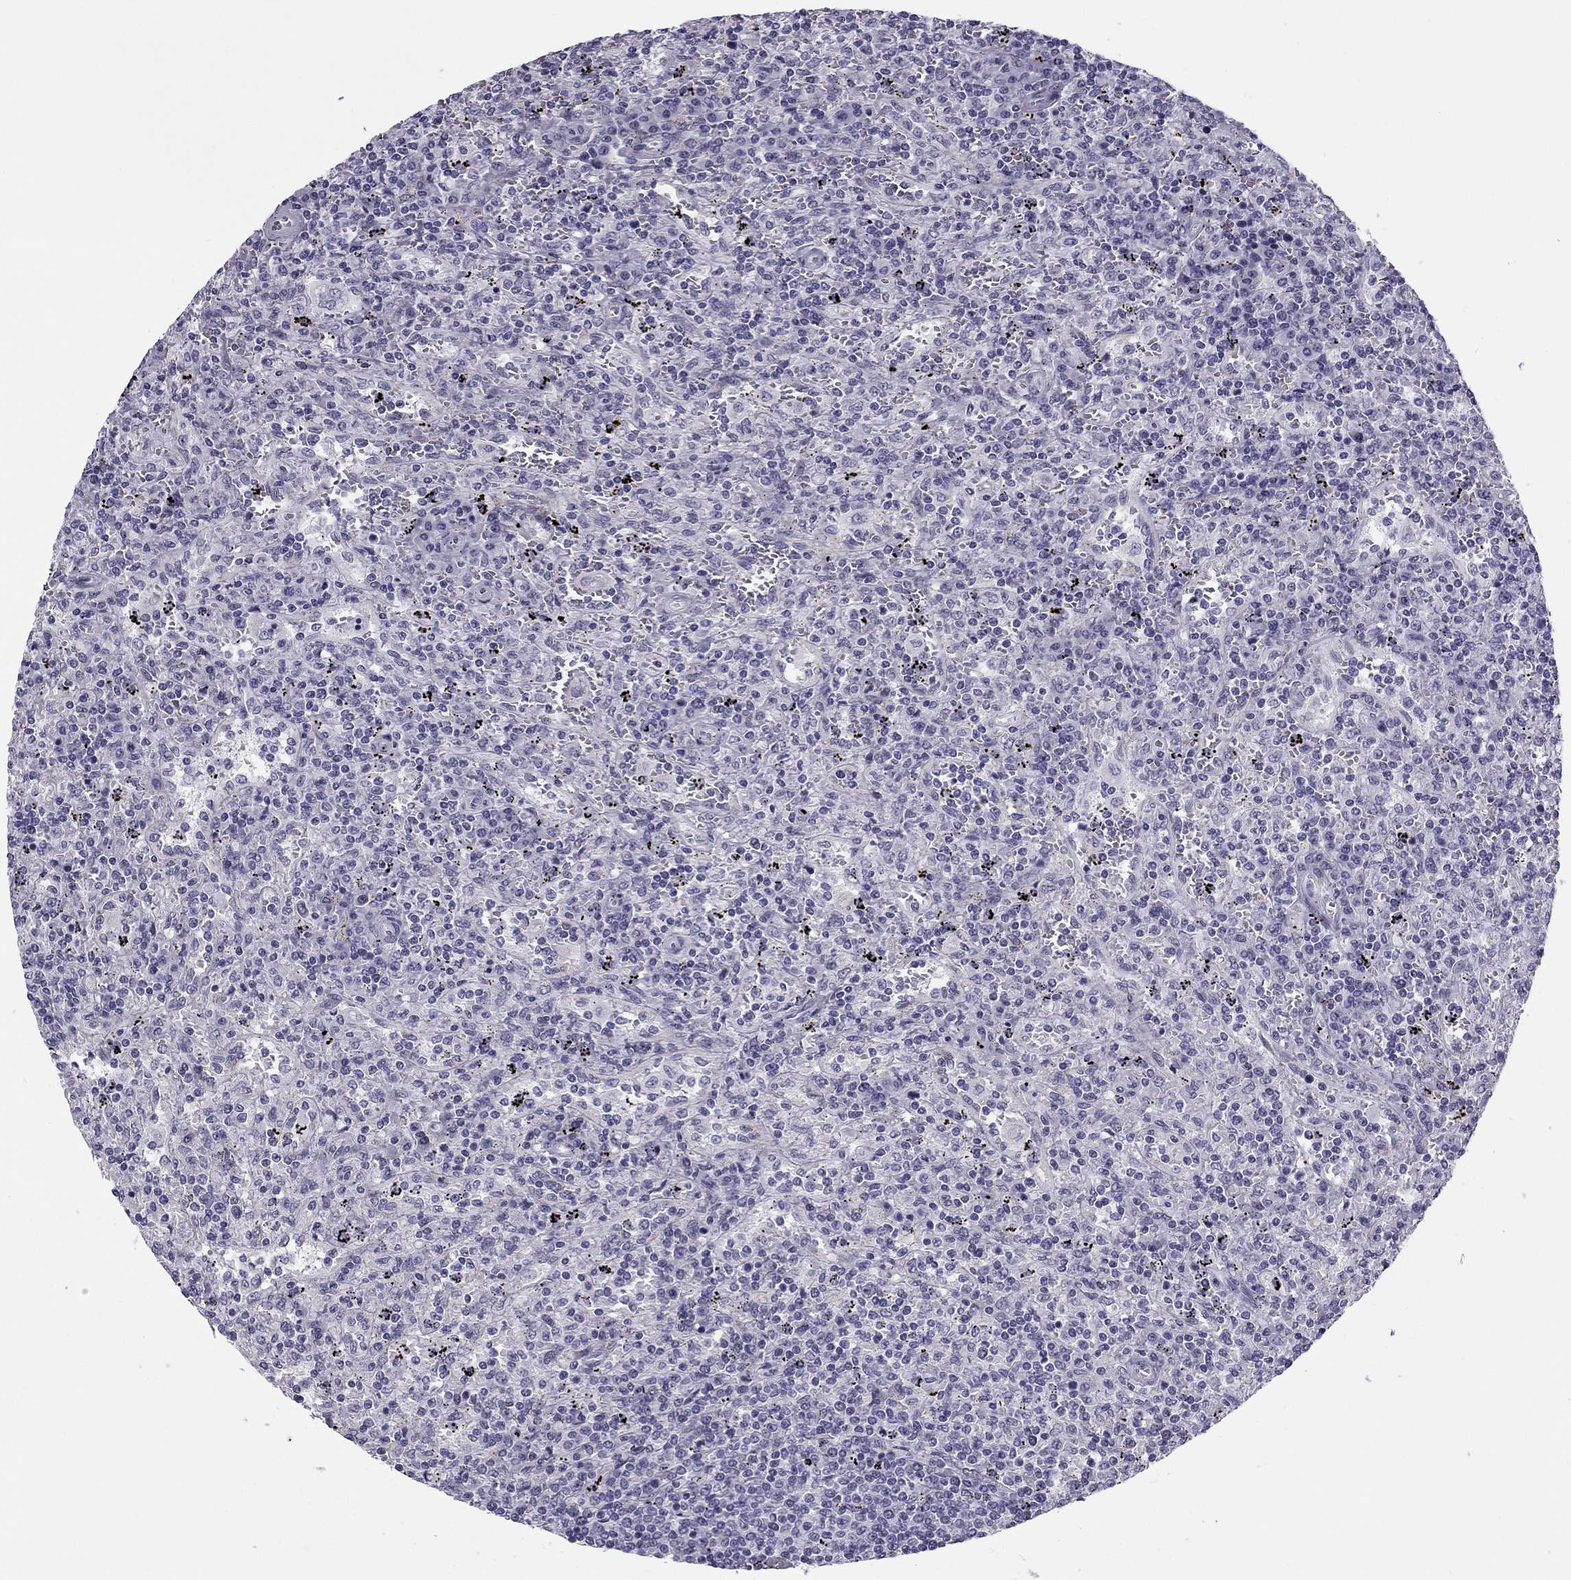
{"staining": {"intensity": "negative", "quantity": "none", "location": "none"}, "tissue": "lymphoma", "cell_type": "Tumor cells", "image_type": "cancer", "snomed": [{"axis": "morphology", "description": "Malignant lymphoma, non-Hodgkin's type, Low grade"}, {"axis": "topography", "description": "Spleen"}], "caption": "High magnification brightfield microscopy of malignant lymphoma, non-Hodgkin's type (low-grade) stained with DAB (brown) and counterstained with hematoxylin (blue): tumor cells show no significant positivity.", "gene": "MC5R", "patient": {"sex": "male", "age": 62}}